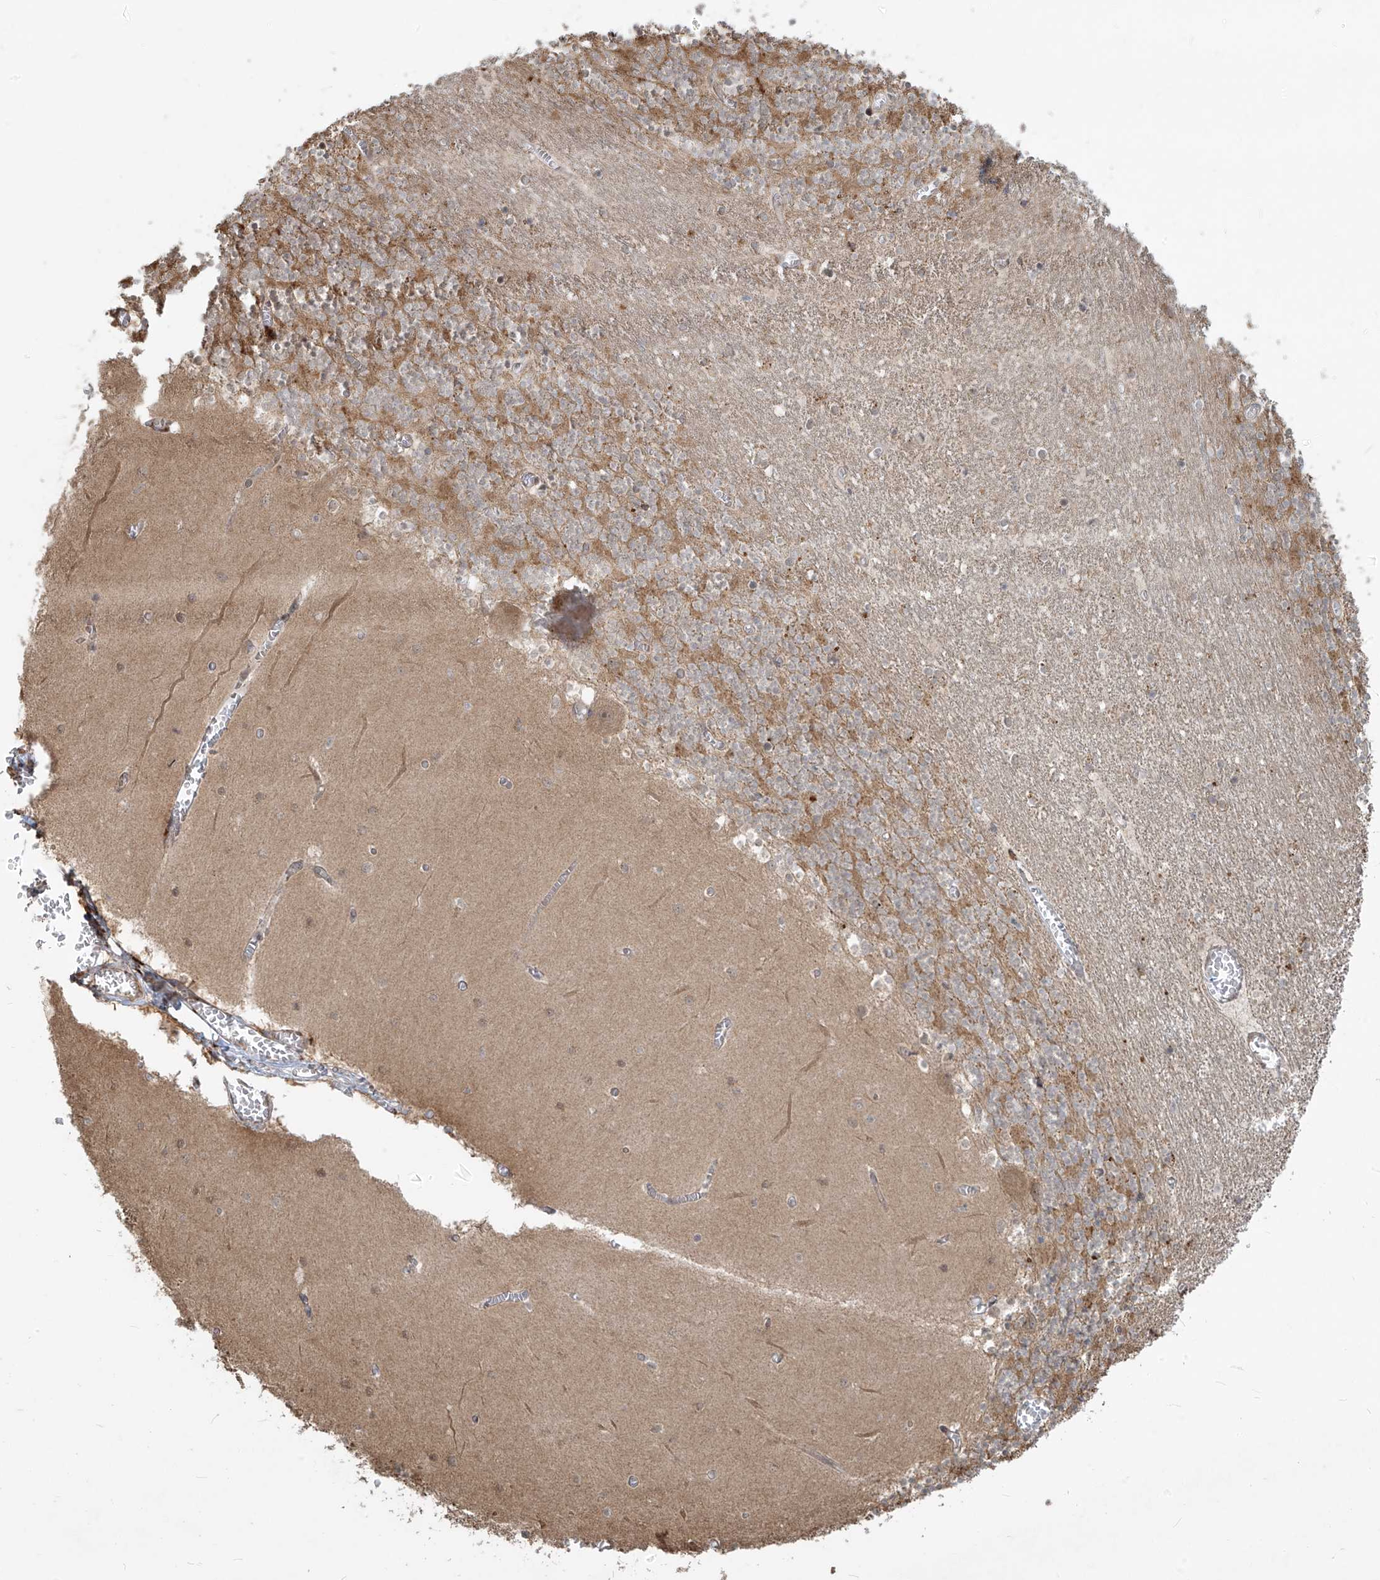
{"staining": {"intensity": "moderate", "quantity": ">75%", "location": "cytoplasmic/membranous"}, "tissue": "cerebellum", "cell_type": "Cells in granular layer", "image_type": "normal", "snomed": [{"axis": "morphology", "description": "Normal tissue, NOS"}, {"axis": "topography", "description": "Cerebellum"}], "caption": "Cells in granular layer demonstrate medium levels of moderate cytoplasmic/membranous staining in about >75% of cells in unremarkable cerebellum.", "gene": "PLEKHM3", "patient": {"sex": "female", "age": 28}}